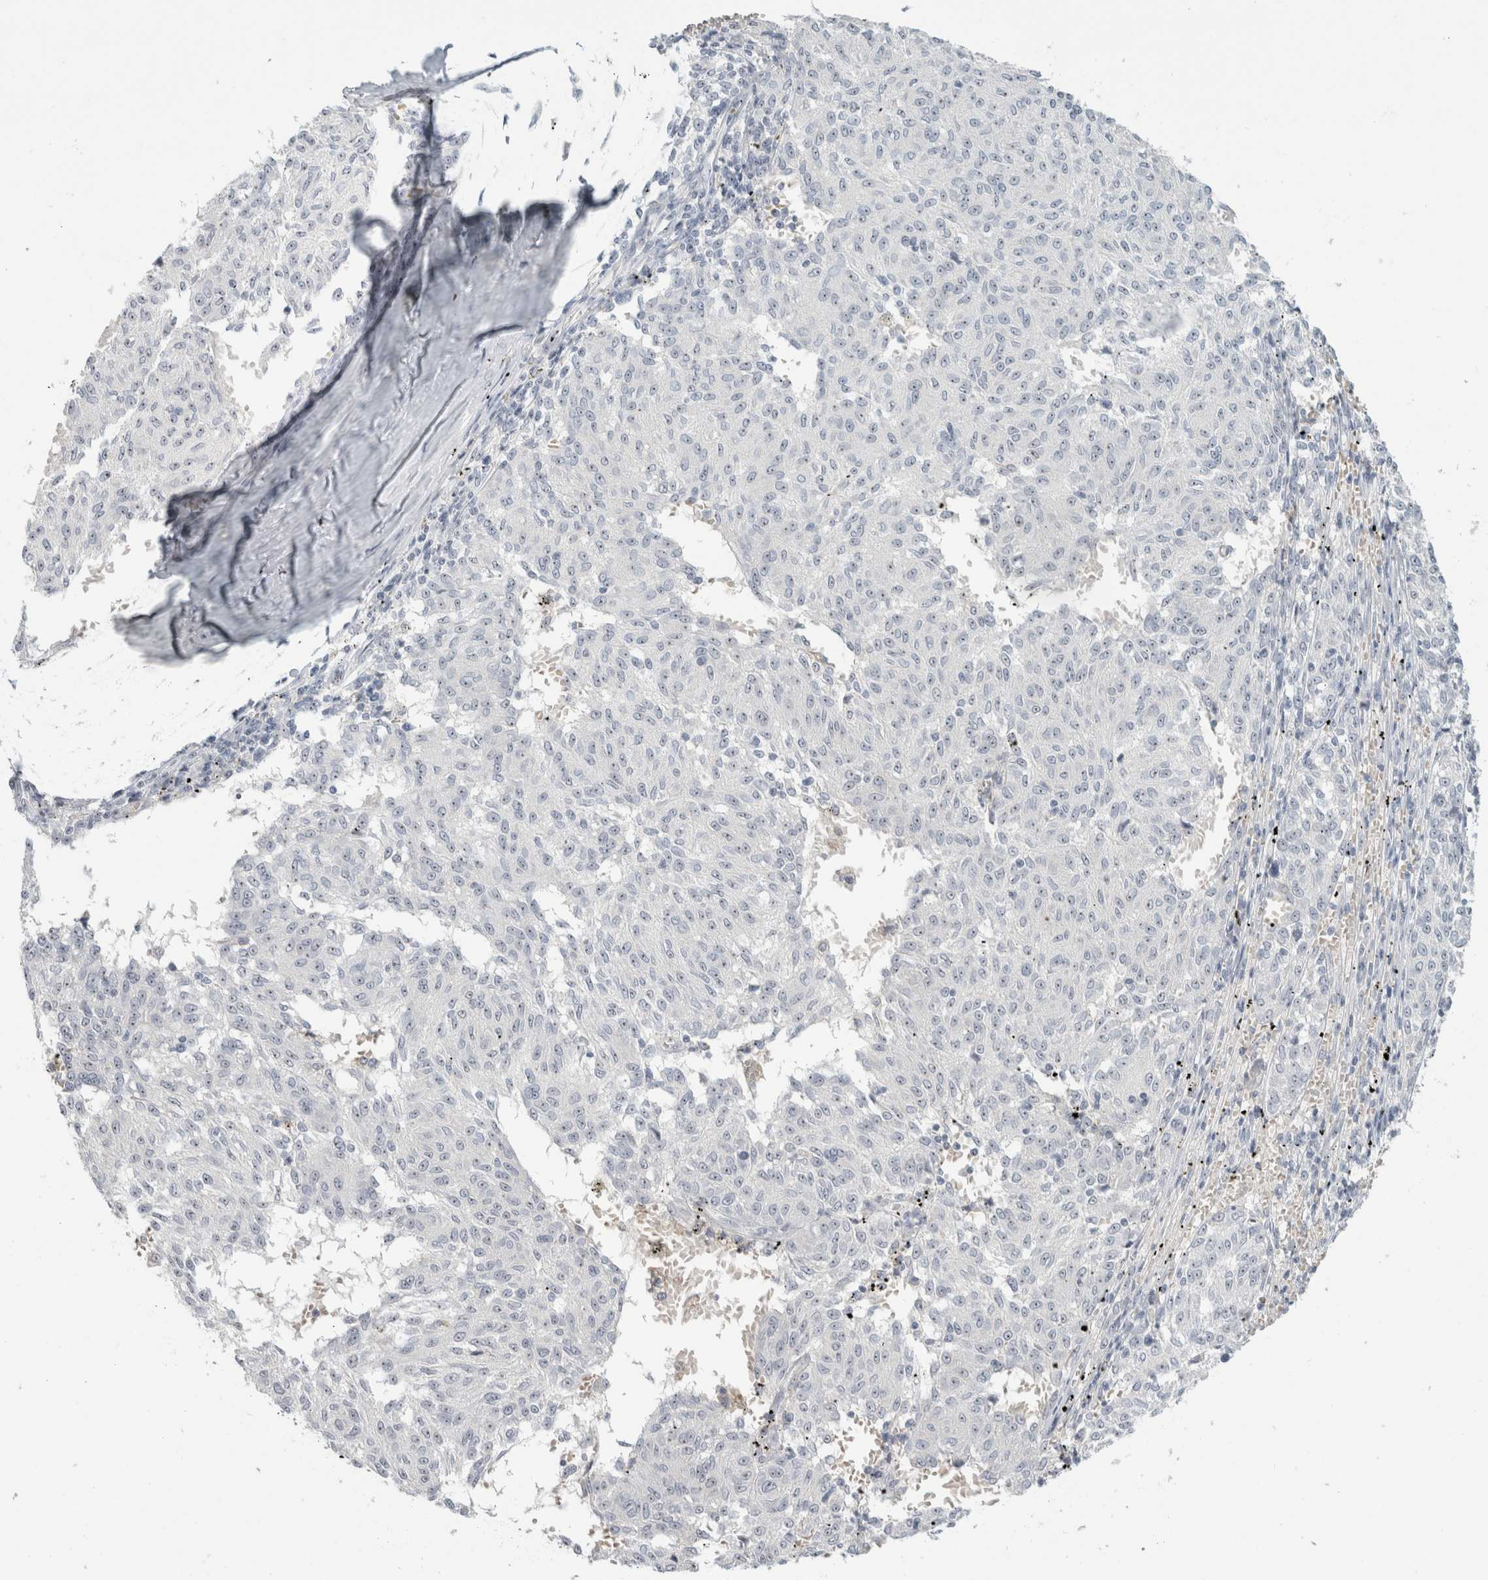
{"staining": {"intensity": "negative", "quantity": "none", "location": "none"}, "tissue": "melanoma", "cell_type": "Tumor cells", "image_type": "cancer", "snomed": [{"axis": "morphology", "description": "Malignant melanoma, NOS"}, {"axis": "topography", "description": "Skin"}], "caption": "A high-resolution image shows immunohistochemistry (IHC) staining of melanoma, which shows no significant positivity in tumor cells.", "gene": "FMR1NB", "patient": {"sex": "female", "age": 72}}